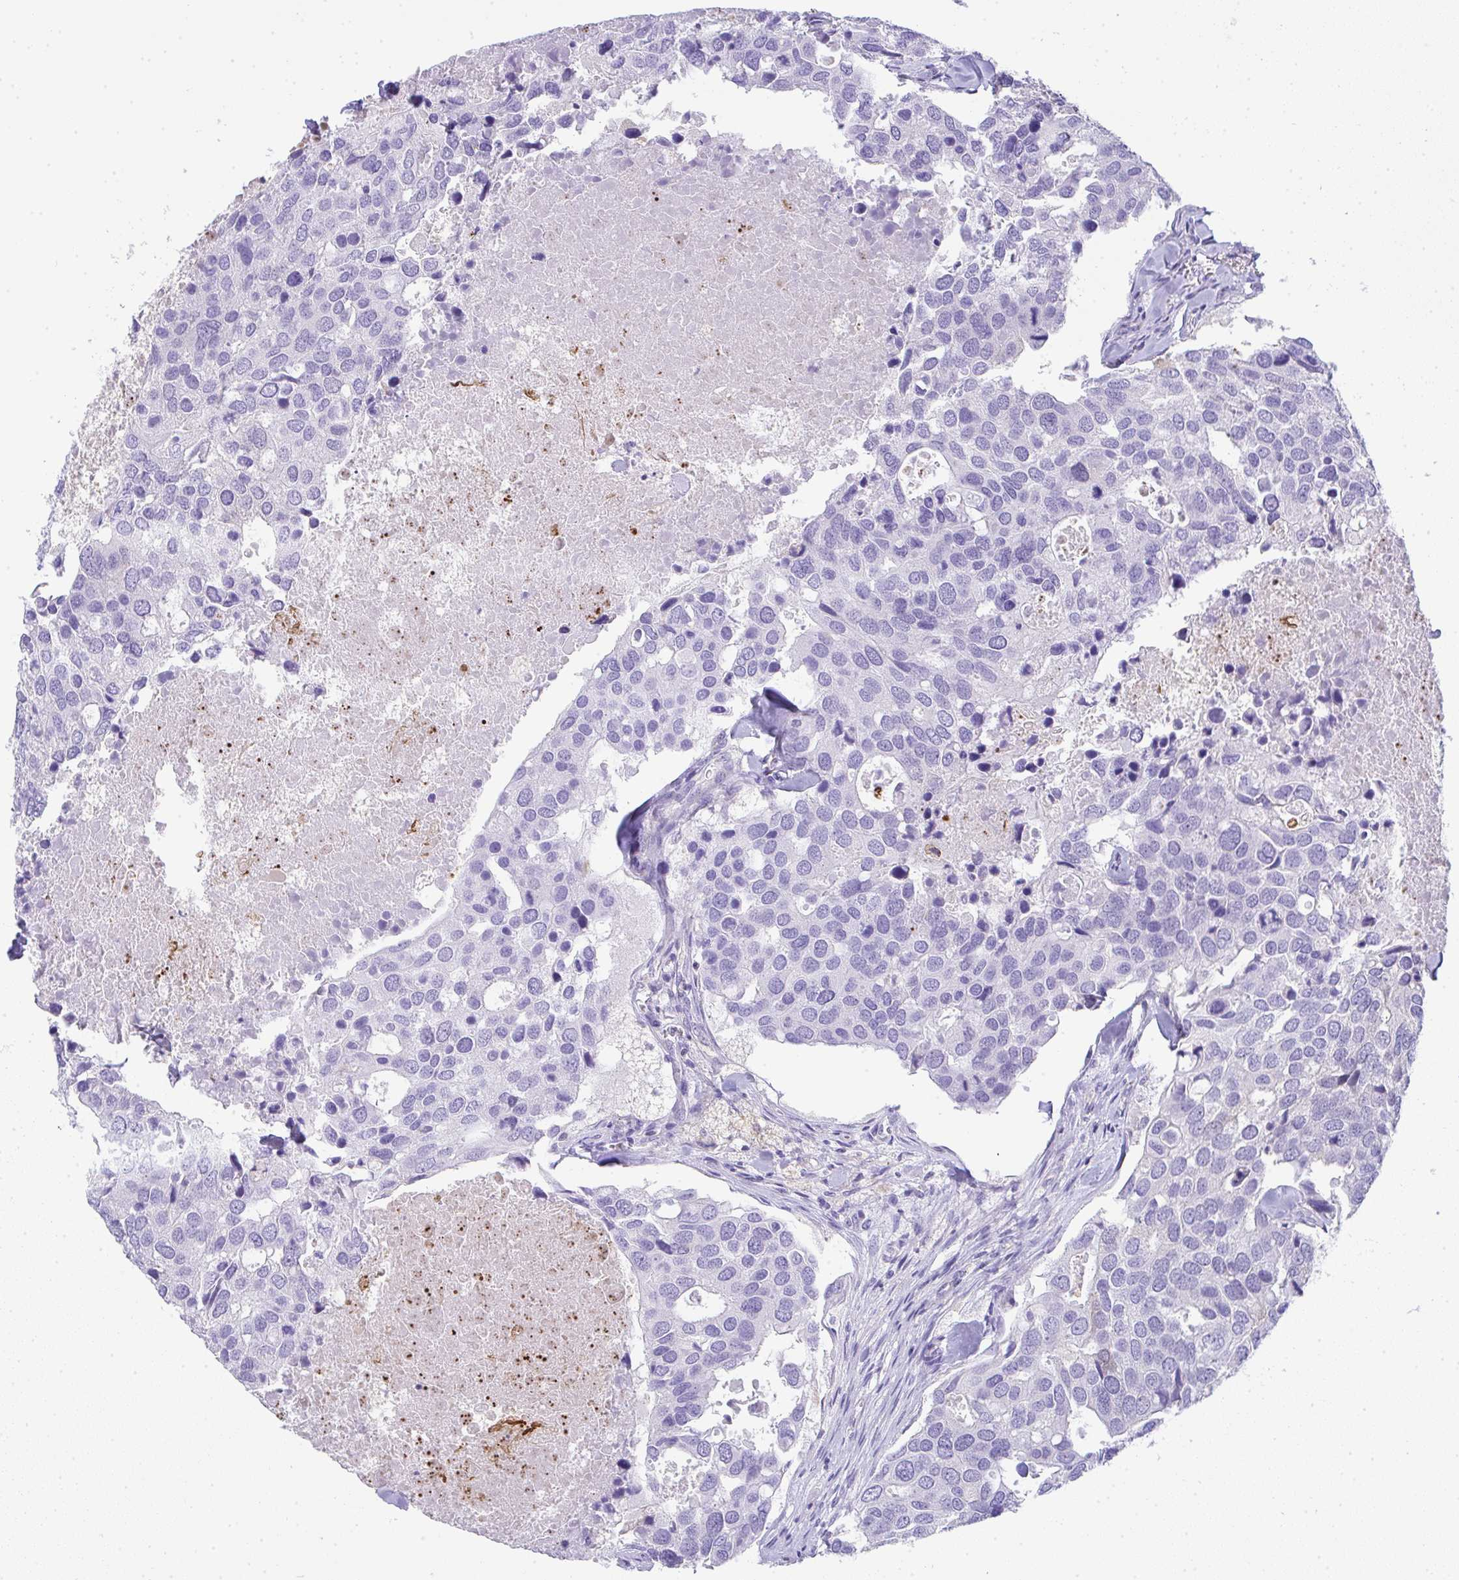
{"staining": {"intensity": "negative", "quantity": "none", "location": "none"}, "tissue": "breast cancer", "cell_type": "Tumor cells", "image_type": "cancer", "snomed": [{"axis": "morphology", "description": "Duct carcinoma"}, {"axis": "topography", "description": "Breast"}], "caption": "Tumor cells are negative for protein expression in human infiltrating ductal carcinoma (breast).", "gene": "TNFAIP8", "patient": {"sex": "female", "age": 83}}